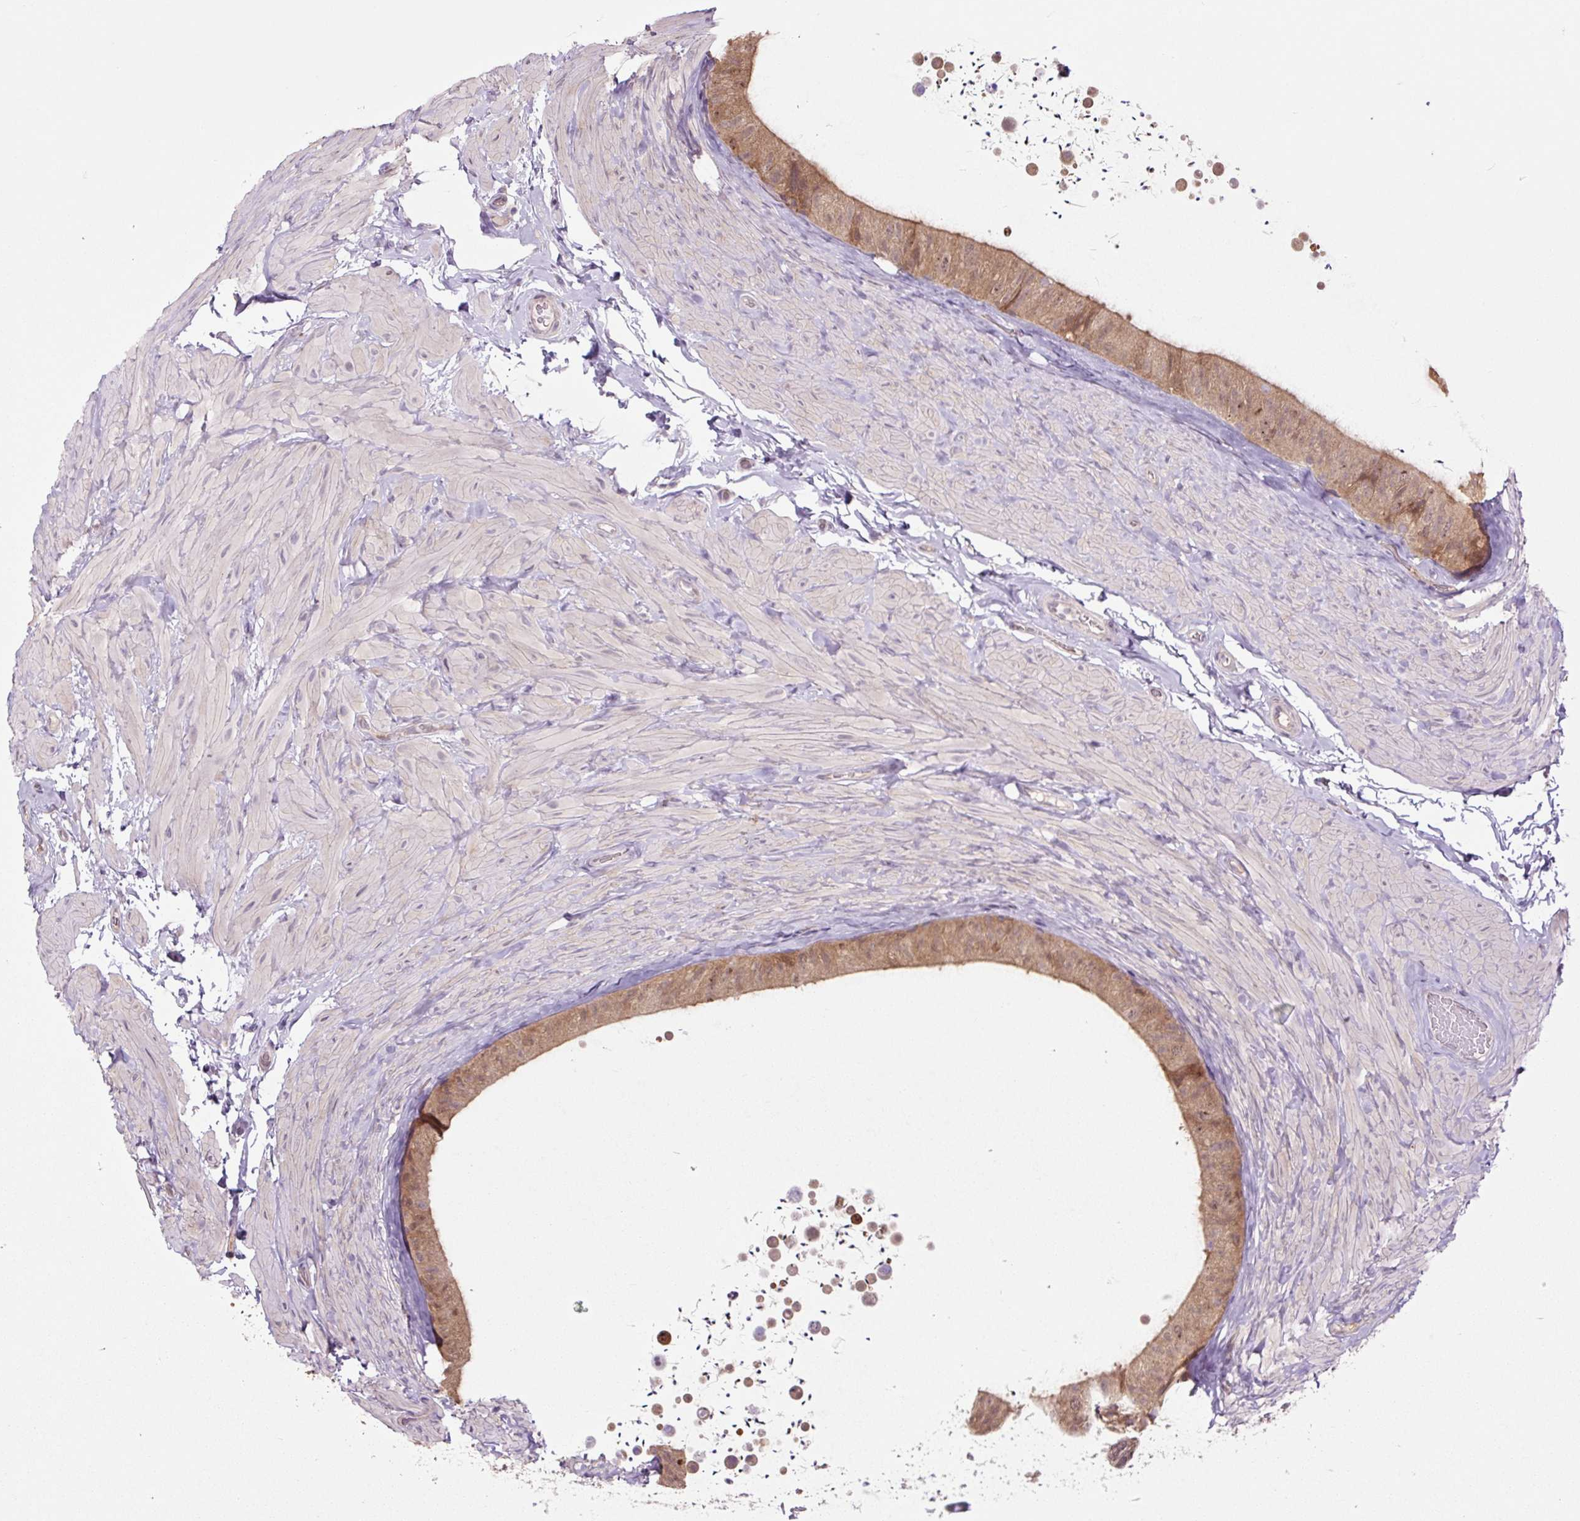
{"staining": {"intensity": "moderate", "quantity": "25%-75%", "location": "cytoplasmic/membranous"}, "tissue": "epididymis", "cell_type": "Glandular cells", "image_type": "normal", "snomed": [{"axis": "morphology", "description": "Normal tissue, NOS"}, {"axis": "topography", "description": "Epididymis, spermatic cord, NOS"}, {"axis": "topography", "description": "Epididymis"}], "caption": "Immunohistochemical staining of unremarkable human epididymis shows medium levels of moderate cytoplasmic/membranous staining in approximately 25%-75% of glandular cells. (DAB IHC, brown staining for protein, blue staining for nuclei).", "gene": "TPT1", "patient": {"sex": "male", "age": 31}}